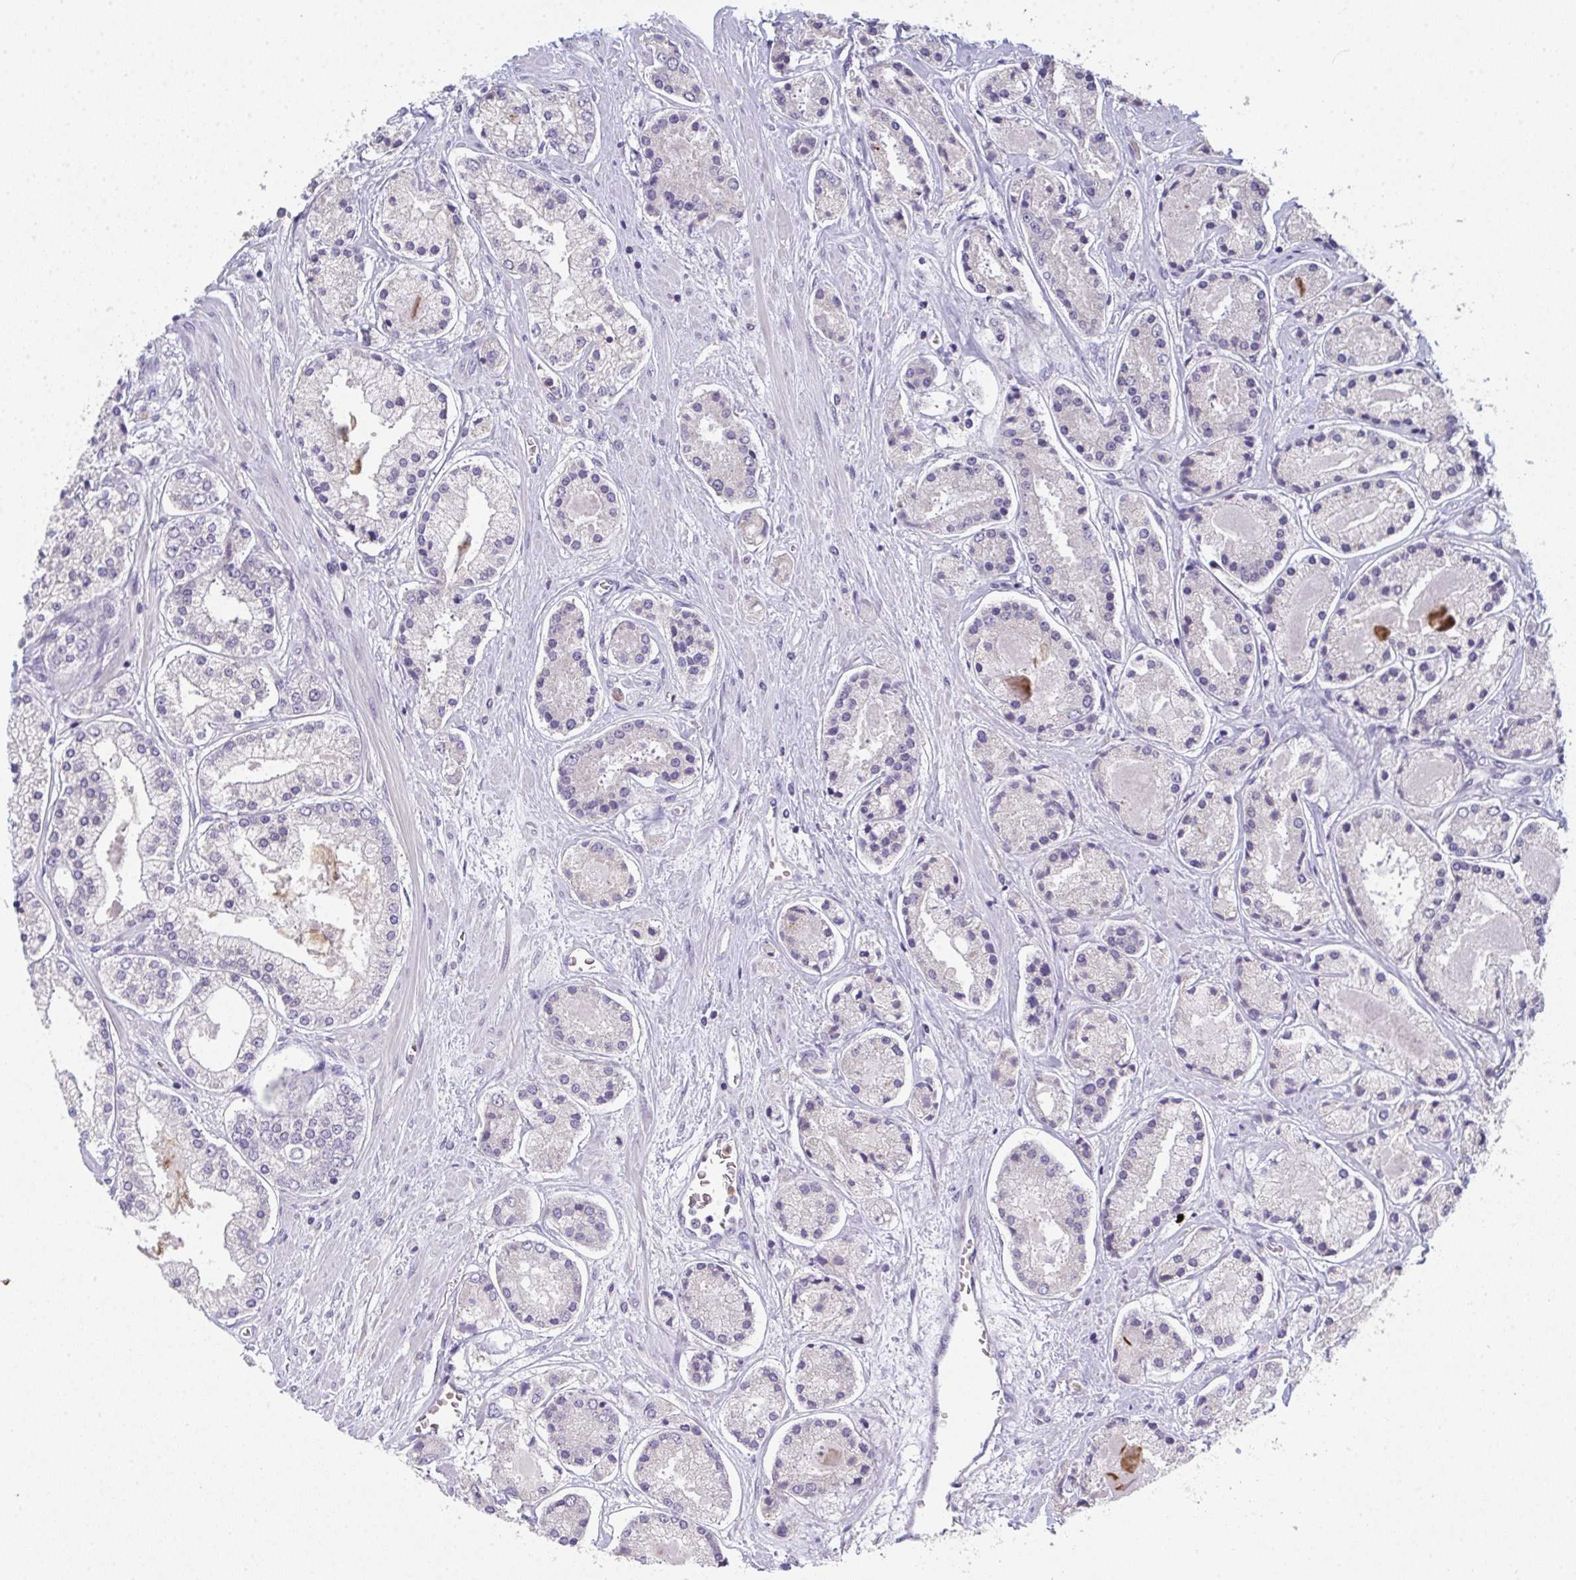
{"staining": {"intensity": "negative", "quantity": "none", "location": "none"}, "tissue": "prostate cancer", "cell_type": "Tumor cells", "image_type": "cancer", "snomed": [{"axis": "morphology", "description": "Adenocarcinoma, High grade"}, {"axis": "topography", "description": "Prostate"}], "caption": "Tumor cells show no significant staining in prostate adenocarcinoma (high-grade).", "gene": "RIOK1", "patient": {"sex": "male", "age": 67}}